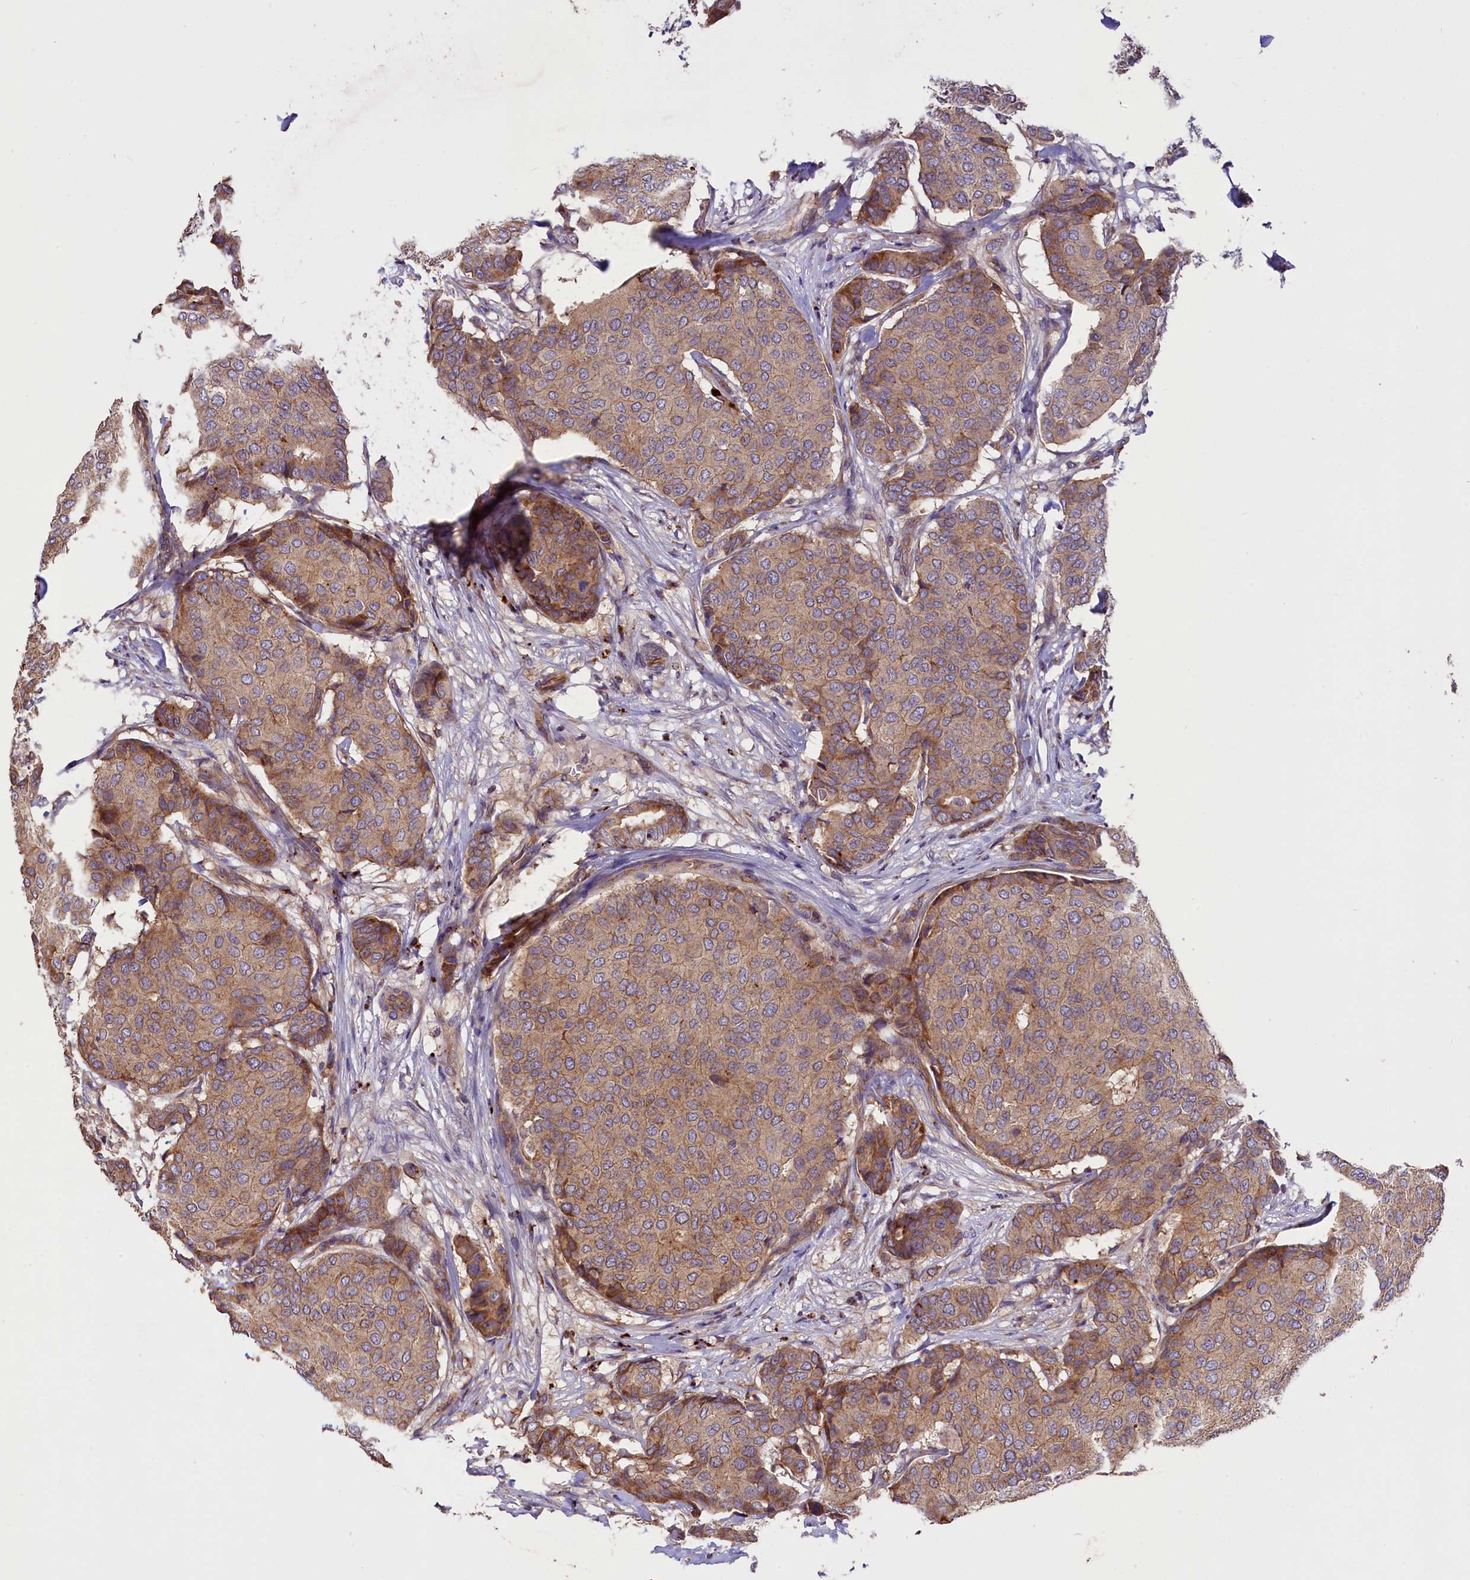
{"staining": {"intensity": "moderate", "quantity": "25%-75%", "location": "cytoplasmic/membranous"}, "tissue": "breast cancer", "cell_type": "Tumor cells", "image_type": "cancer", "snomed": [{"axis": "morphology", "description": "Duct carcinoma"}, {"axis": "topography", "description": "Breast"}], "caption": "High-magnification brightfield microscopy of breast cancer (intraductal carcinoma) stained with DAB (3,3'-diaminobenzidine) (brown) and counterstained with hematoxylin (blue). tumor cells exhibit moderate cytoplasmic/membranous expression is identified in about25%-75% of cells.", "gene": "ERMARD", "patient": {"sex": "female", "age": 75}}